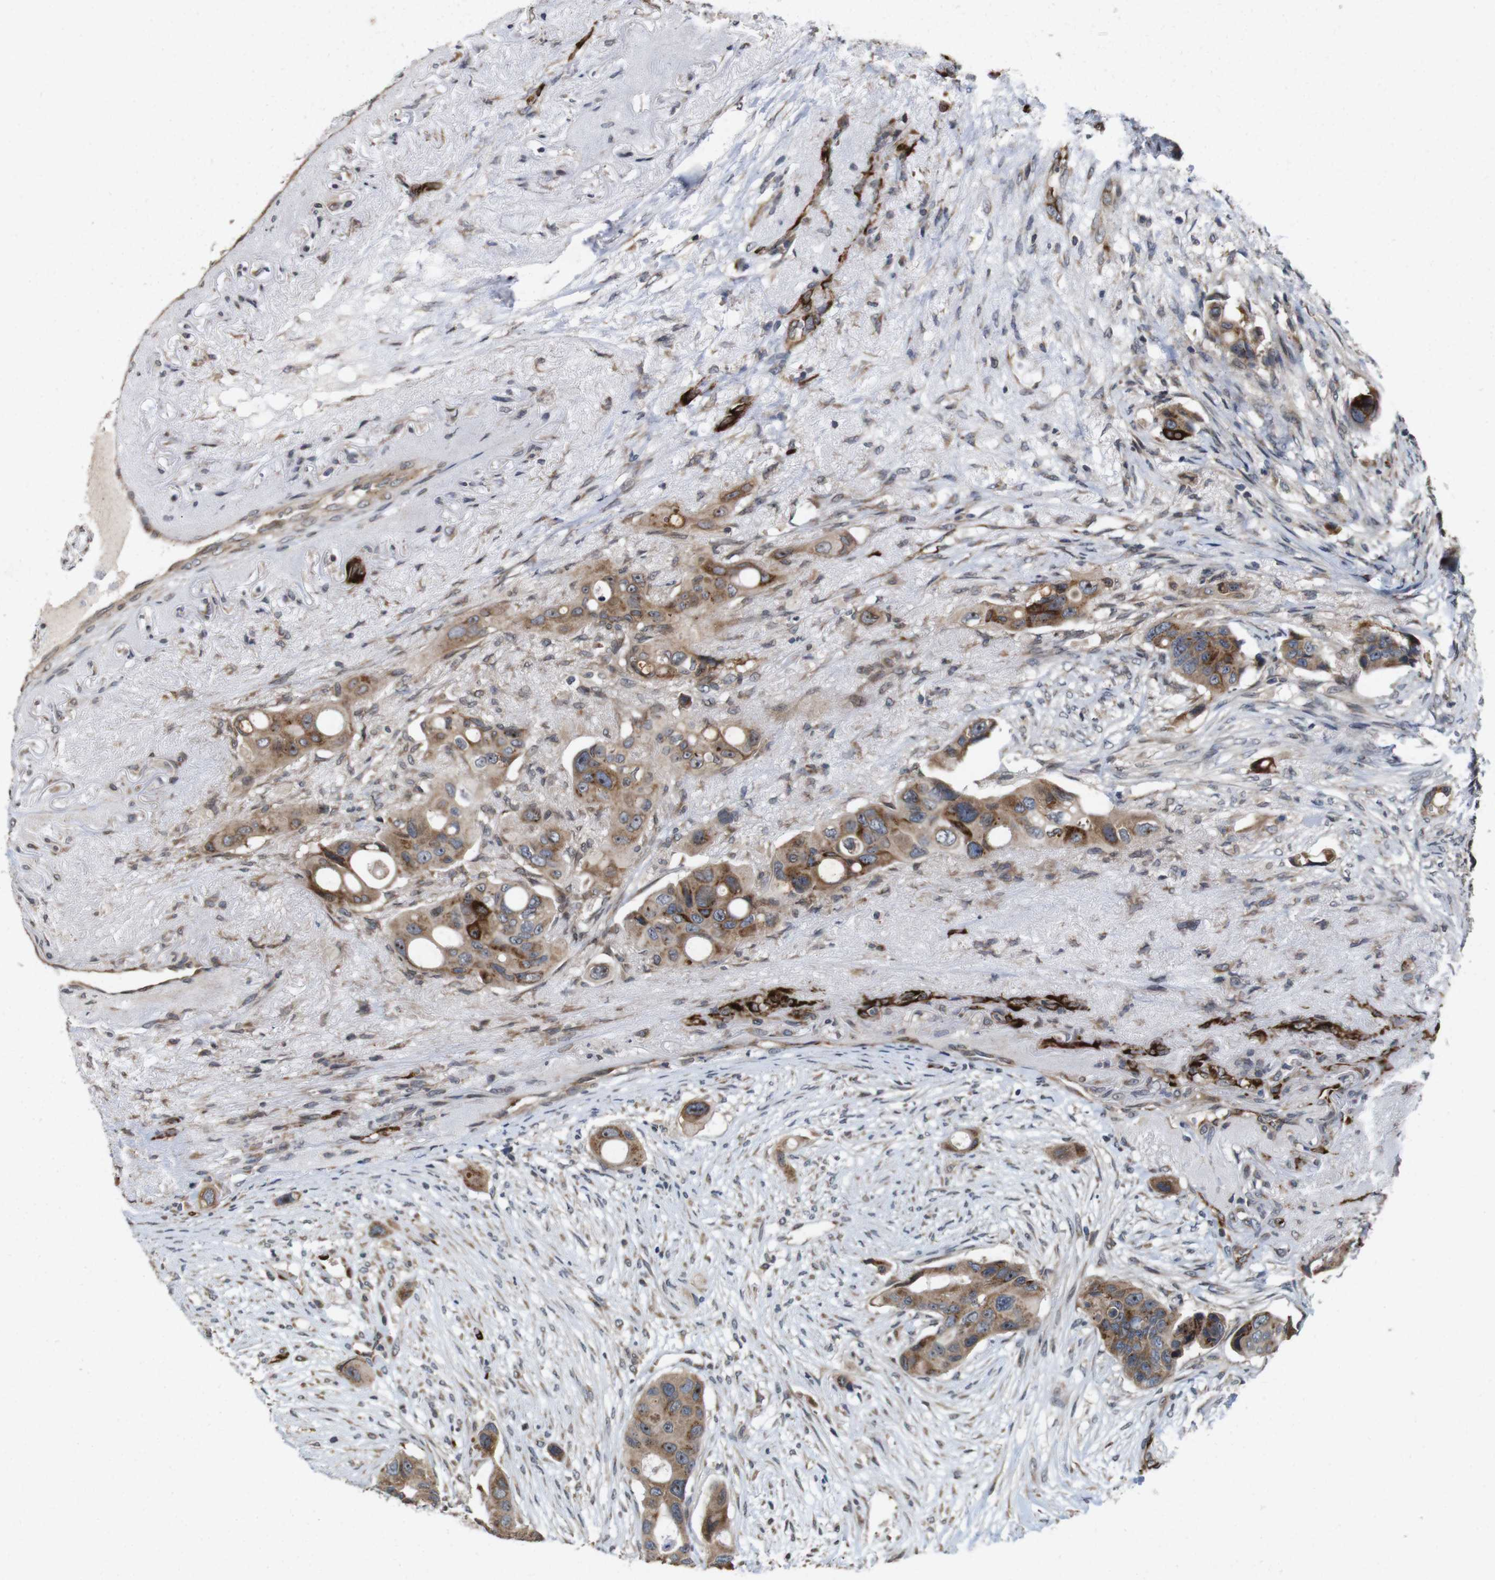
{"staining": {"intensity": "moderate", "quantity": ">75%", "location": "cytoplasmic/membranous,nuclear"}, "tissue": "colorectal cancer", "cell_type": "Tumor cells", "image_type": "cancer", "snomed": [{"axis": "morphology", "description": "Adenocarcinoma, NOS"}, {"axis": "topography", "description": "Colon"}], "caption": "Immunohistochemistry (IHC) micrograph of neoplastic tissue: colorectal adenocarcinoma stained using immunohistochemistry exhibits medium levels of moderate protein expression localized specifically in the cytoplasmic/membranous and nuclear of tumor cells, appearing as a cytoplasmic/membranous and nuclear brown color.", "gene": "EFCAB14", "patient": {"sex": "female", "age": 57}}